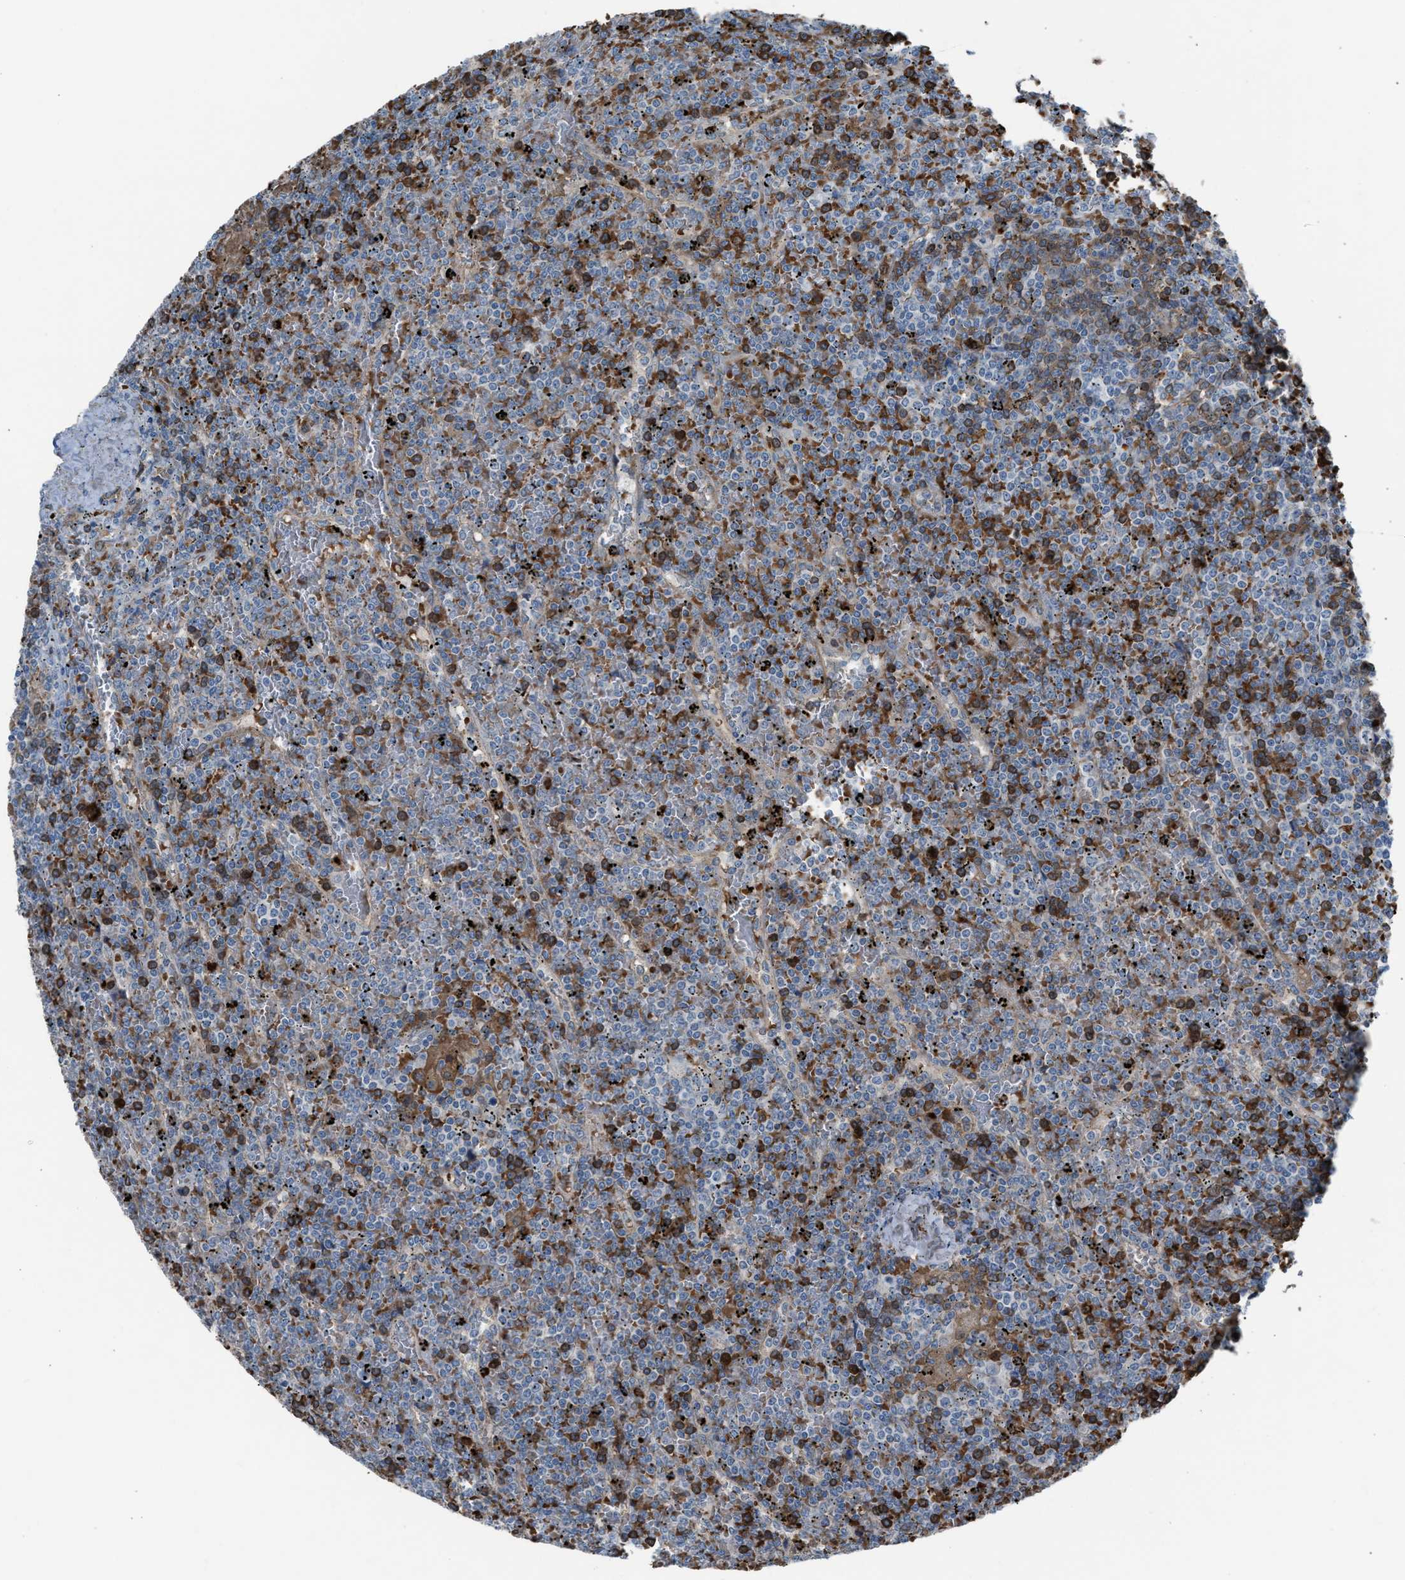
{"staining": {"intensity": "moderate", "quantity": "<25%", "location": "cytoplasmic/membranous"}, "tissue": "lymphoma", "cell_type": "Tumor cells", "image_type": "cancer", "snomed": [{"axis": "morphology", "description": "Malignant lymphoma, non-Hodgkin's type, Low grade"}, {"axis": "topography", "description": "Spleen"}], "caption": "A high-resolution micrograph shows IHC staining of lymphoma, which reveals moderate cytoplasmic/membranous positivity in about <25% of tumor cells. (DAB IHC with brightfield microscopy, high magnification).", "gene": "CFAP77", "patient": {"sex": "female", "age": 19}}